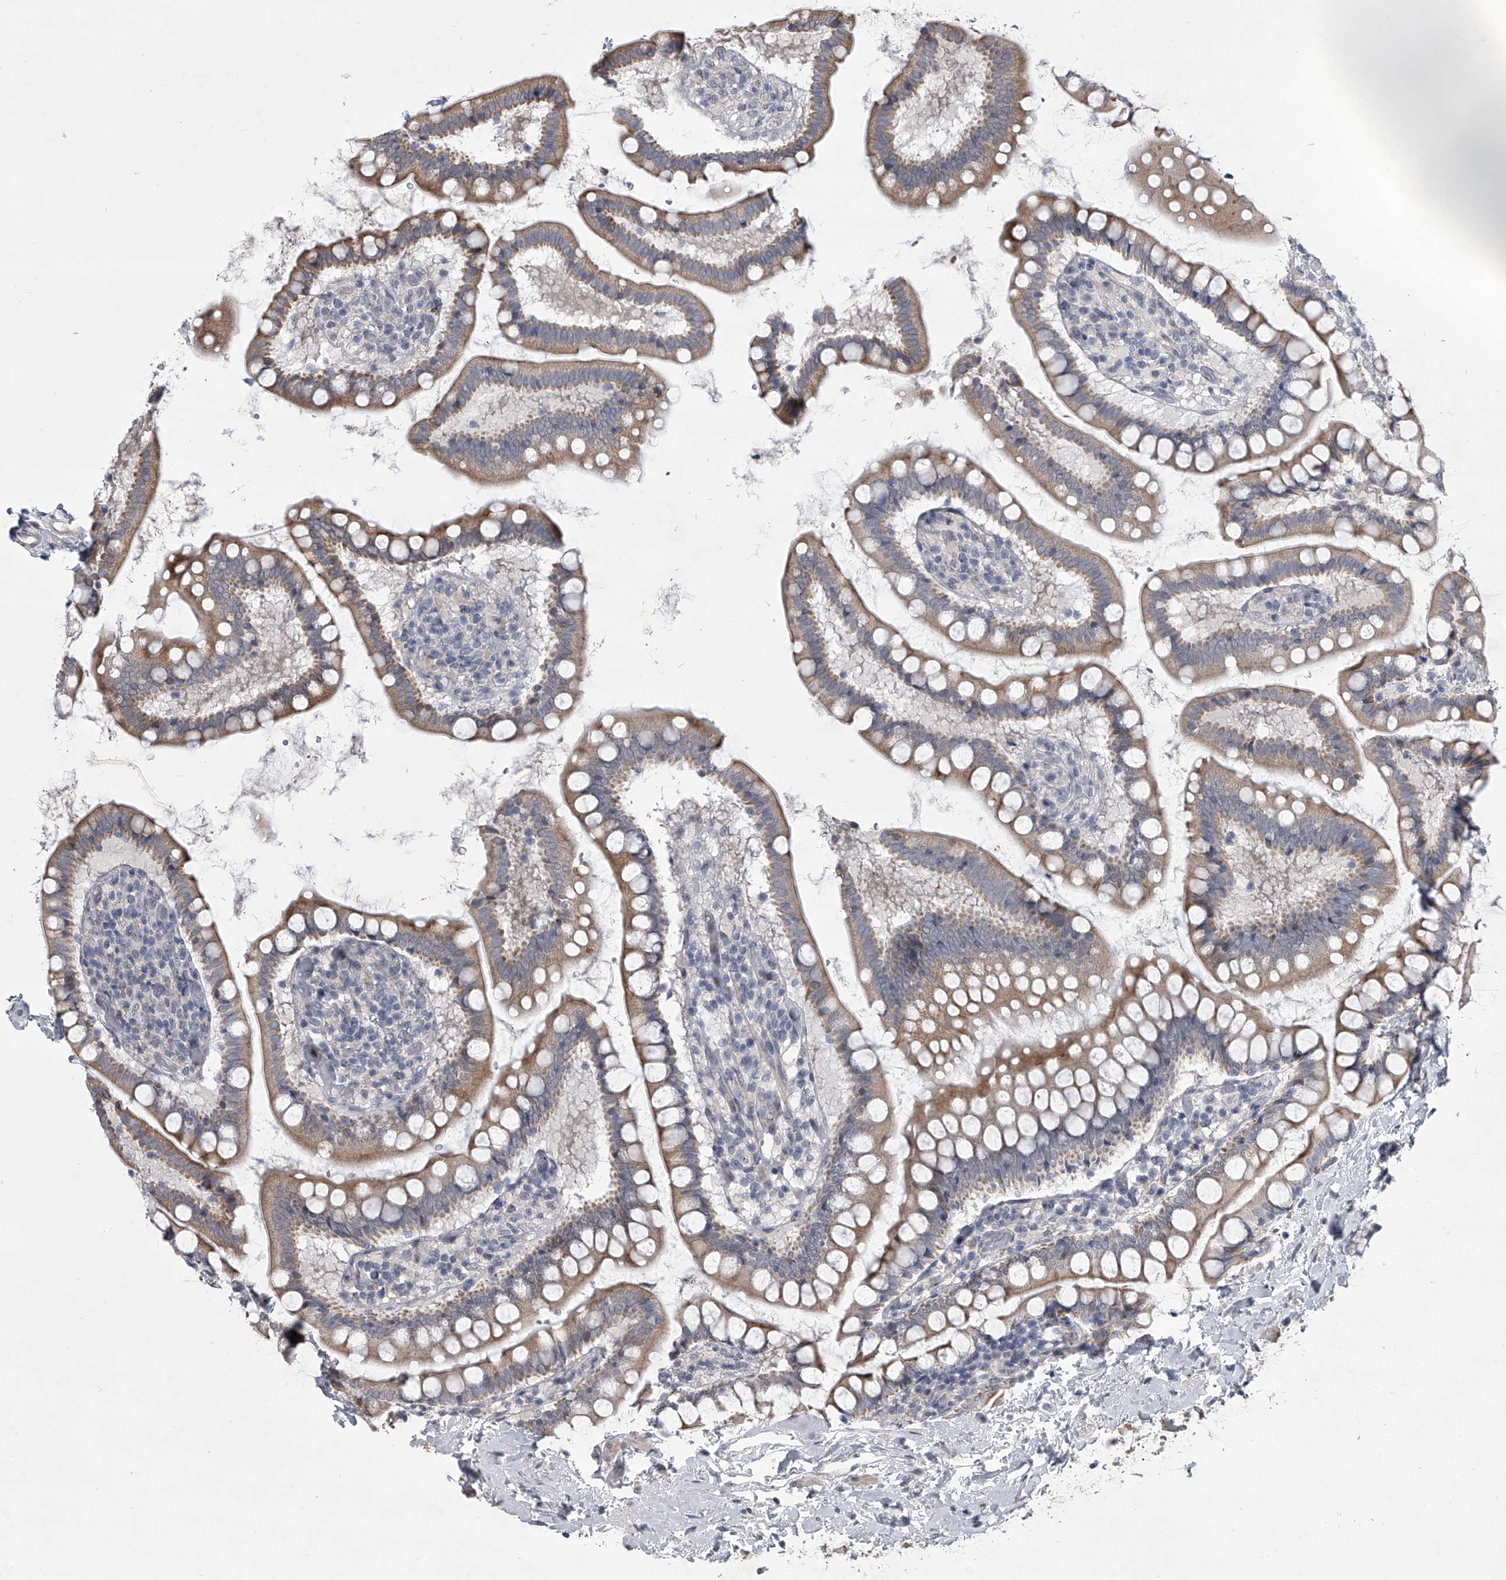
{"staining": {"intensity": "moderate", "quantity": ">75%", "location": "cytoplasmic/membranous"}, "tissue": "small intestine", "cell_type": "Glandular cells", "image_type": "normal", "snomed": [{"axis": "morphology", "description": "Normal tissue, NOS"}, {"axis": "topography", "description": "Small intestine"}], "caption": "Immunohistochemistry (DAB (3,3'-diaminobenzidine)) staining of benign human small intestine displays moderate cytoplasmic/membranous protein positivity in approximately >75% of glandular cells. (DAB = brown stain, brightfield microscopy at high magnification).", "gene": "HEATR6", "patient": {"sex": "female", "age": 84}}